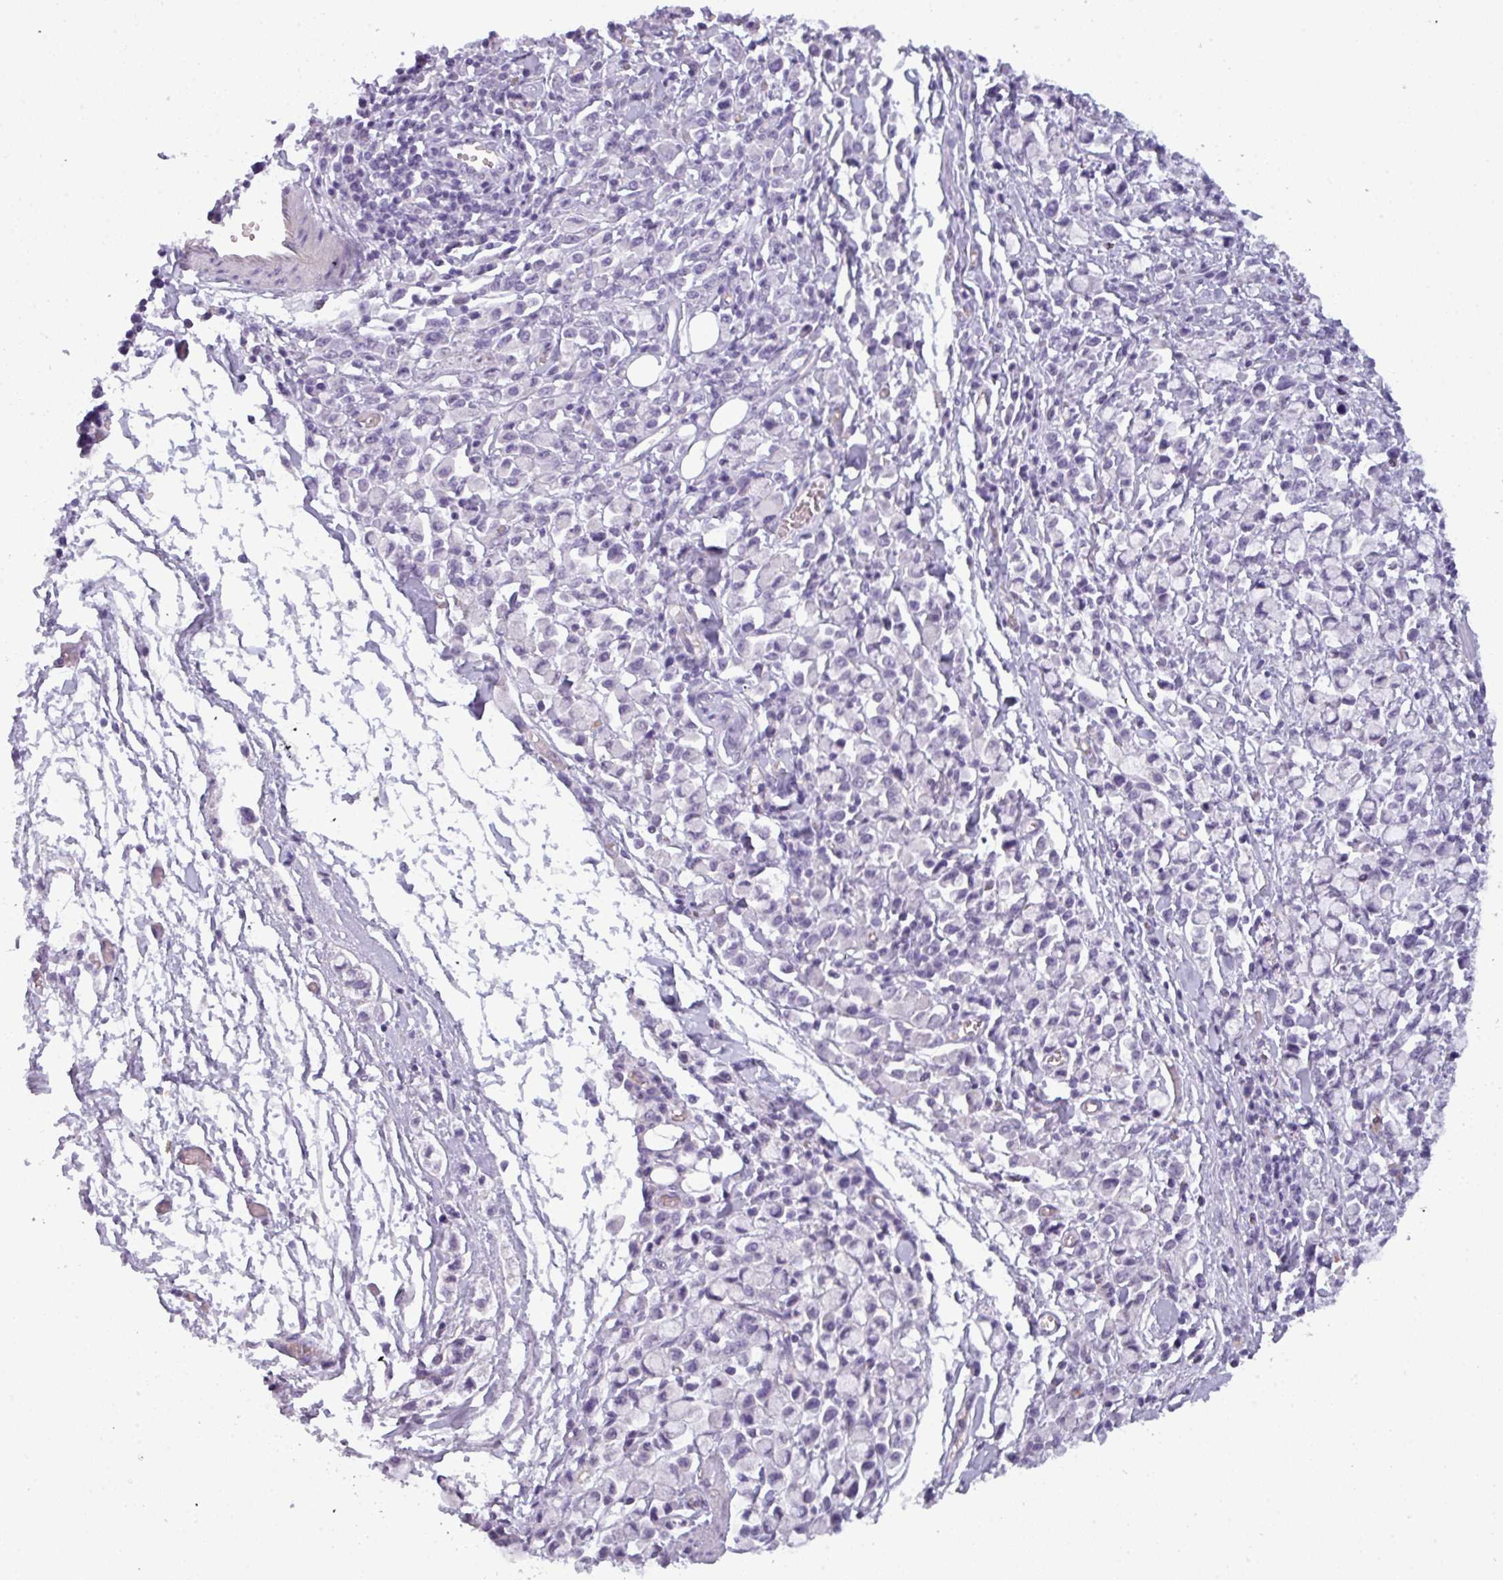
{"staining": {"intensity": "negative", "quantity": "none", "location": "none"}, "tissue": "stomach cancer", "cell_type": "Tumor cells", "image_type": "cancer", "snomed": [{"axis": "morphology", "description": "Adenocarcinoma, NOS"}, {"axis": "topography", "description": "Stomach"}], "caption": "Stomach cancer (adenocarcinoma) was stained to show a protein in brown. There is no significant expression in tumor cells.", "gene": "AREL1", "patient": {"sex": "female", "age": 81}}